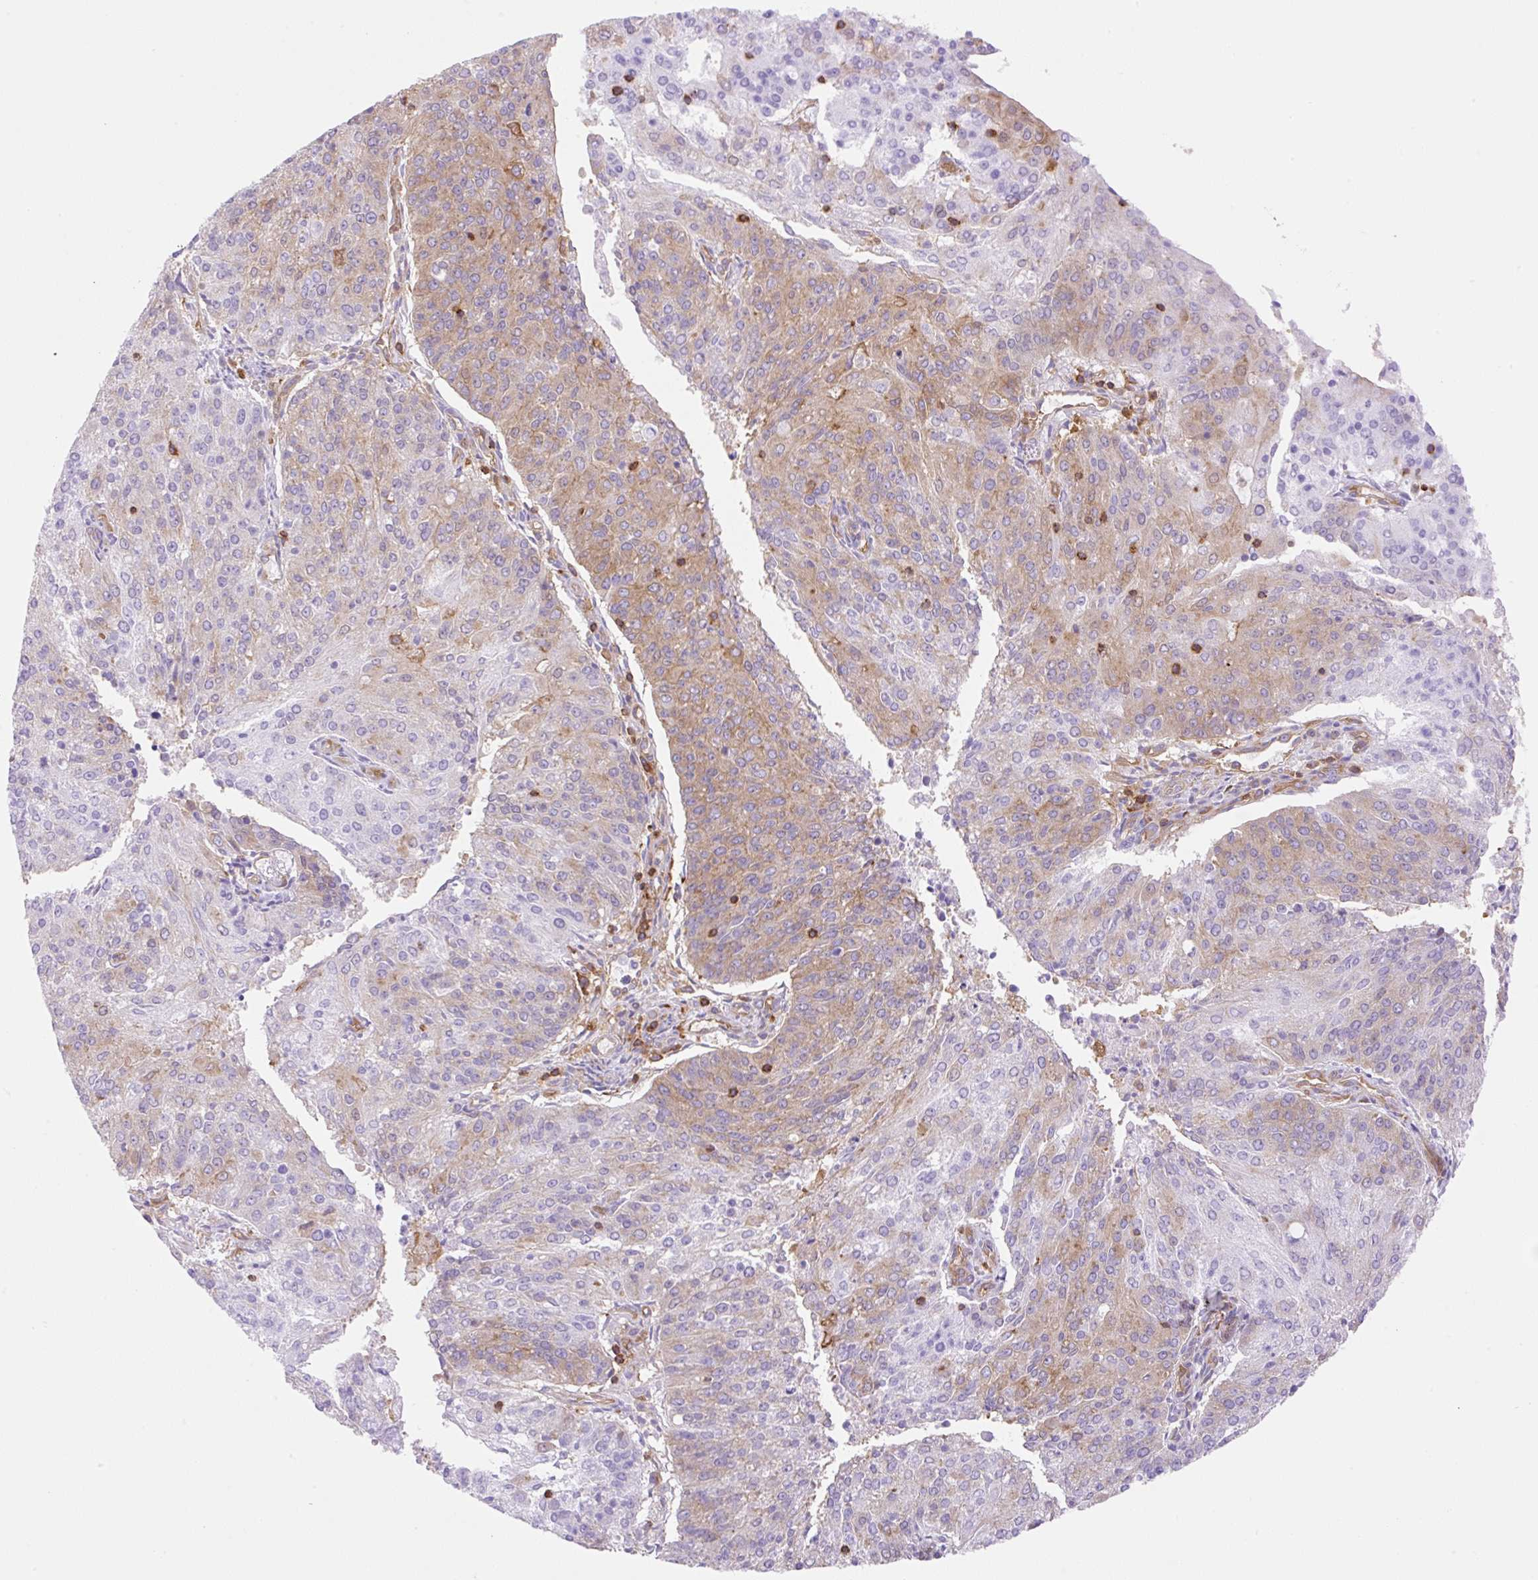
{"staining": {"intensity": "moderate", "quantity": "<25%", "location": "cytoplasmic/membranous"}, "tissue": "endometrial cancer", "cell_type": "Tumor cells", "image_type": "cancer", "snomed": [{"axis": "morphology", "description": "Adenocarcinoma, NOS"}, {"axis": "topography", "description": "Endometrium"}], "caption": "Protein expression analysis of human adenocarcinoma (endometrial) reveals moderate cytoplasmic/membranous positivity in about <25% of tumor cells.", "gene": "DNM2", "patient": {"sex": "female", "age": 82}}